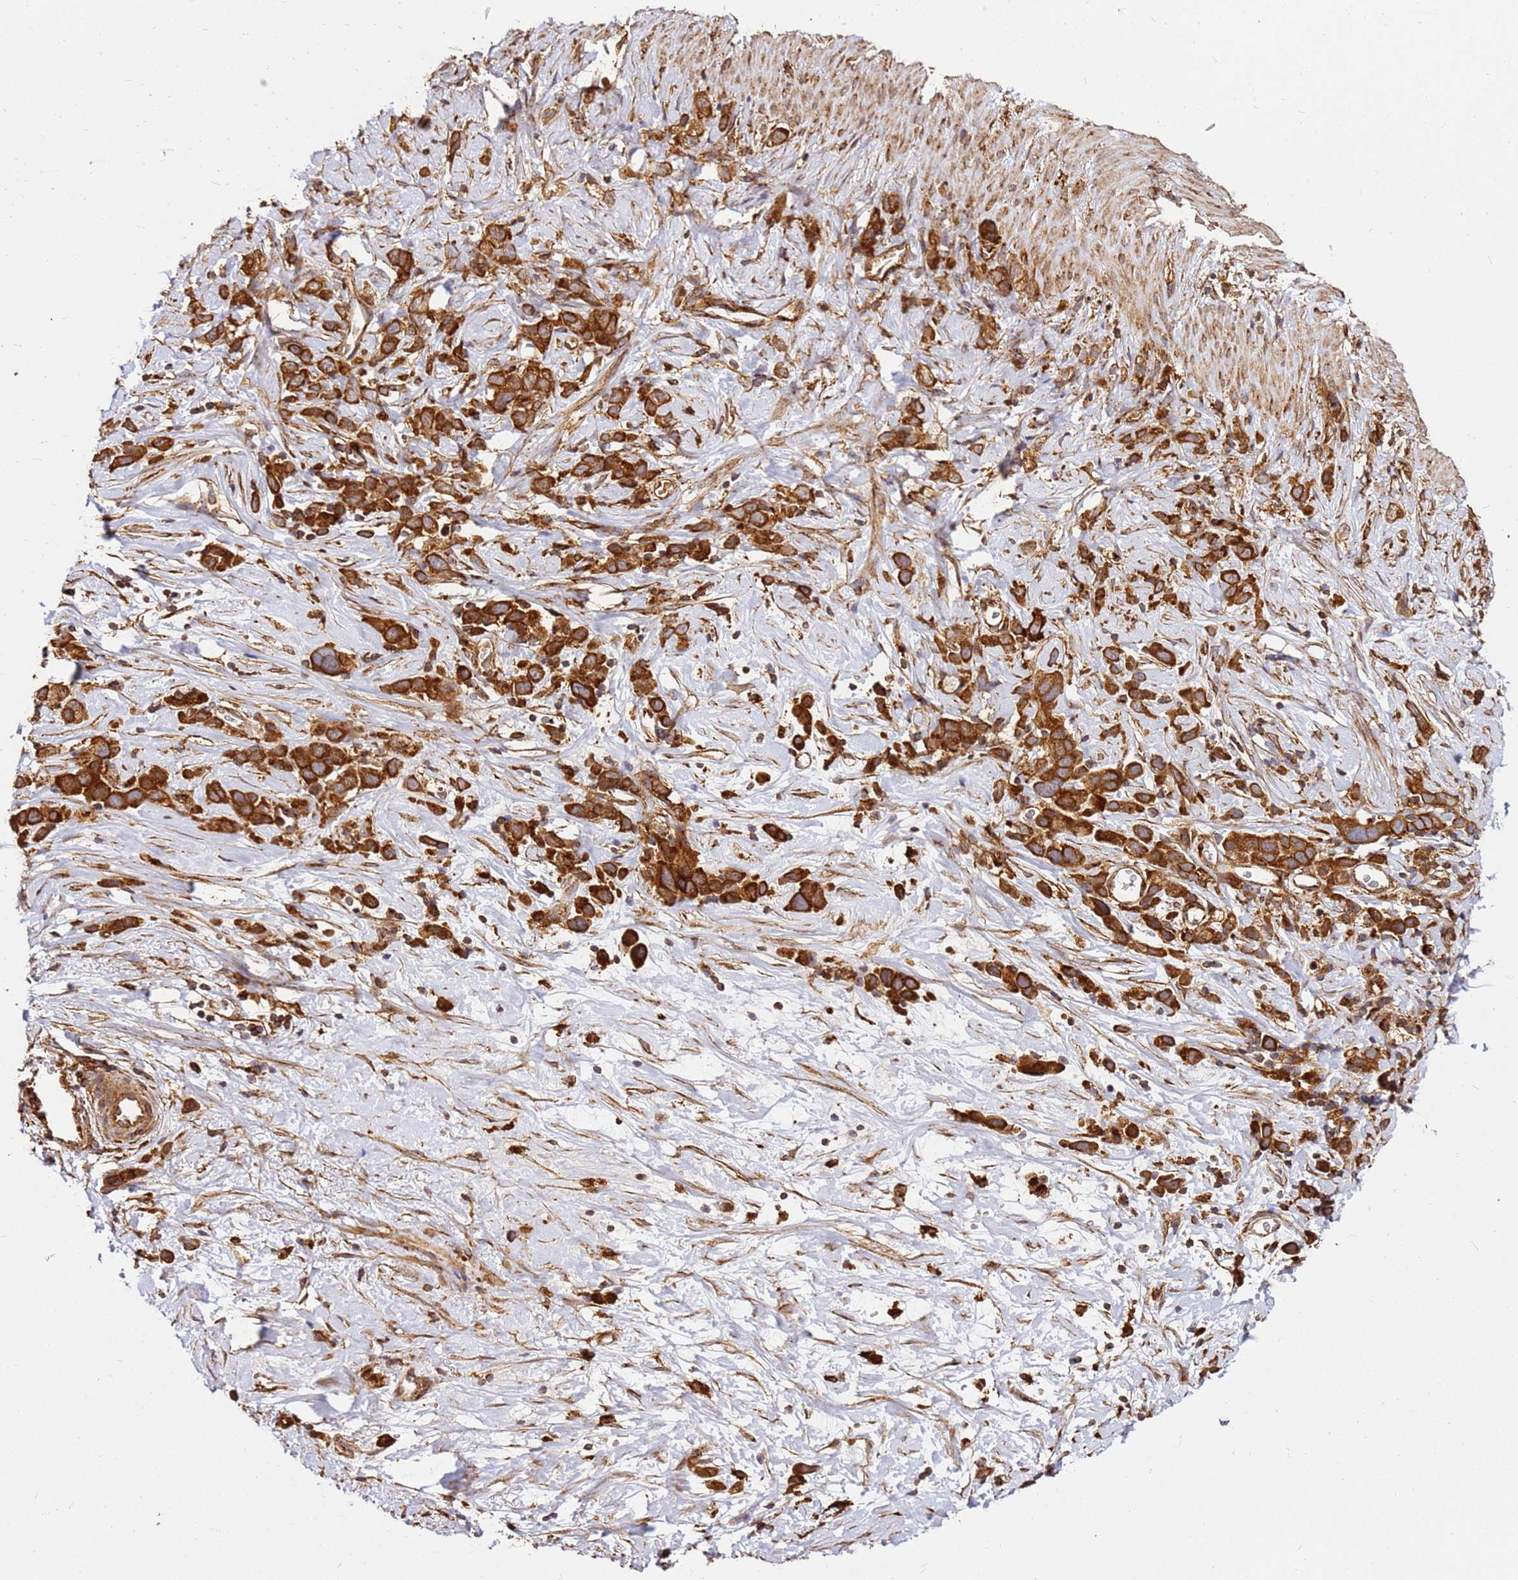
{"staining": {"intensity": "strong", "quantity": ">75%", "location": "cytoplasmic/membranous"}, "tissue": "stomach cancer", "cell_type": "Tumor cells", "image_type": "cancer", "snomed": [{"axis": "morphology", "description": "Adenocarcinoma, NOS"}, {"axis": "topography", "description": "Stomach"}], "caption": "A brown stain labels strong cytoplasmic/membranous positivity of a protein in stomach adenocarcinoma tumor cells. (Stains: DAB in brown, nuclei in blue, Microscopy: brightfield microscopy at high magnification).", "gene": "DVL3", "patient": {"sex": "female", "age": 65}}